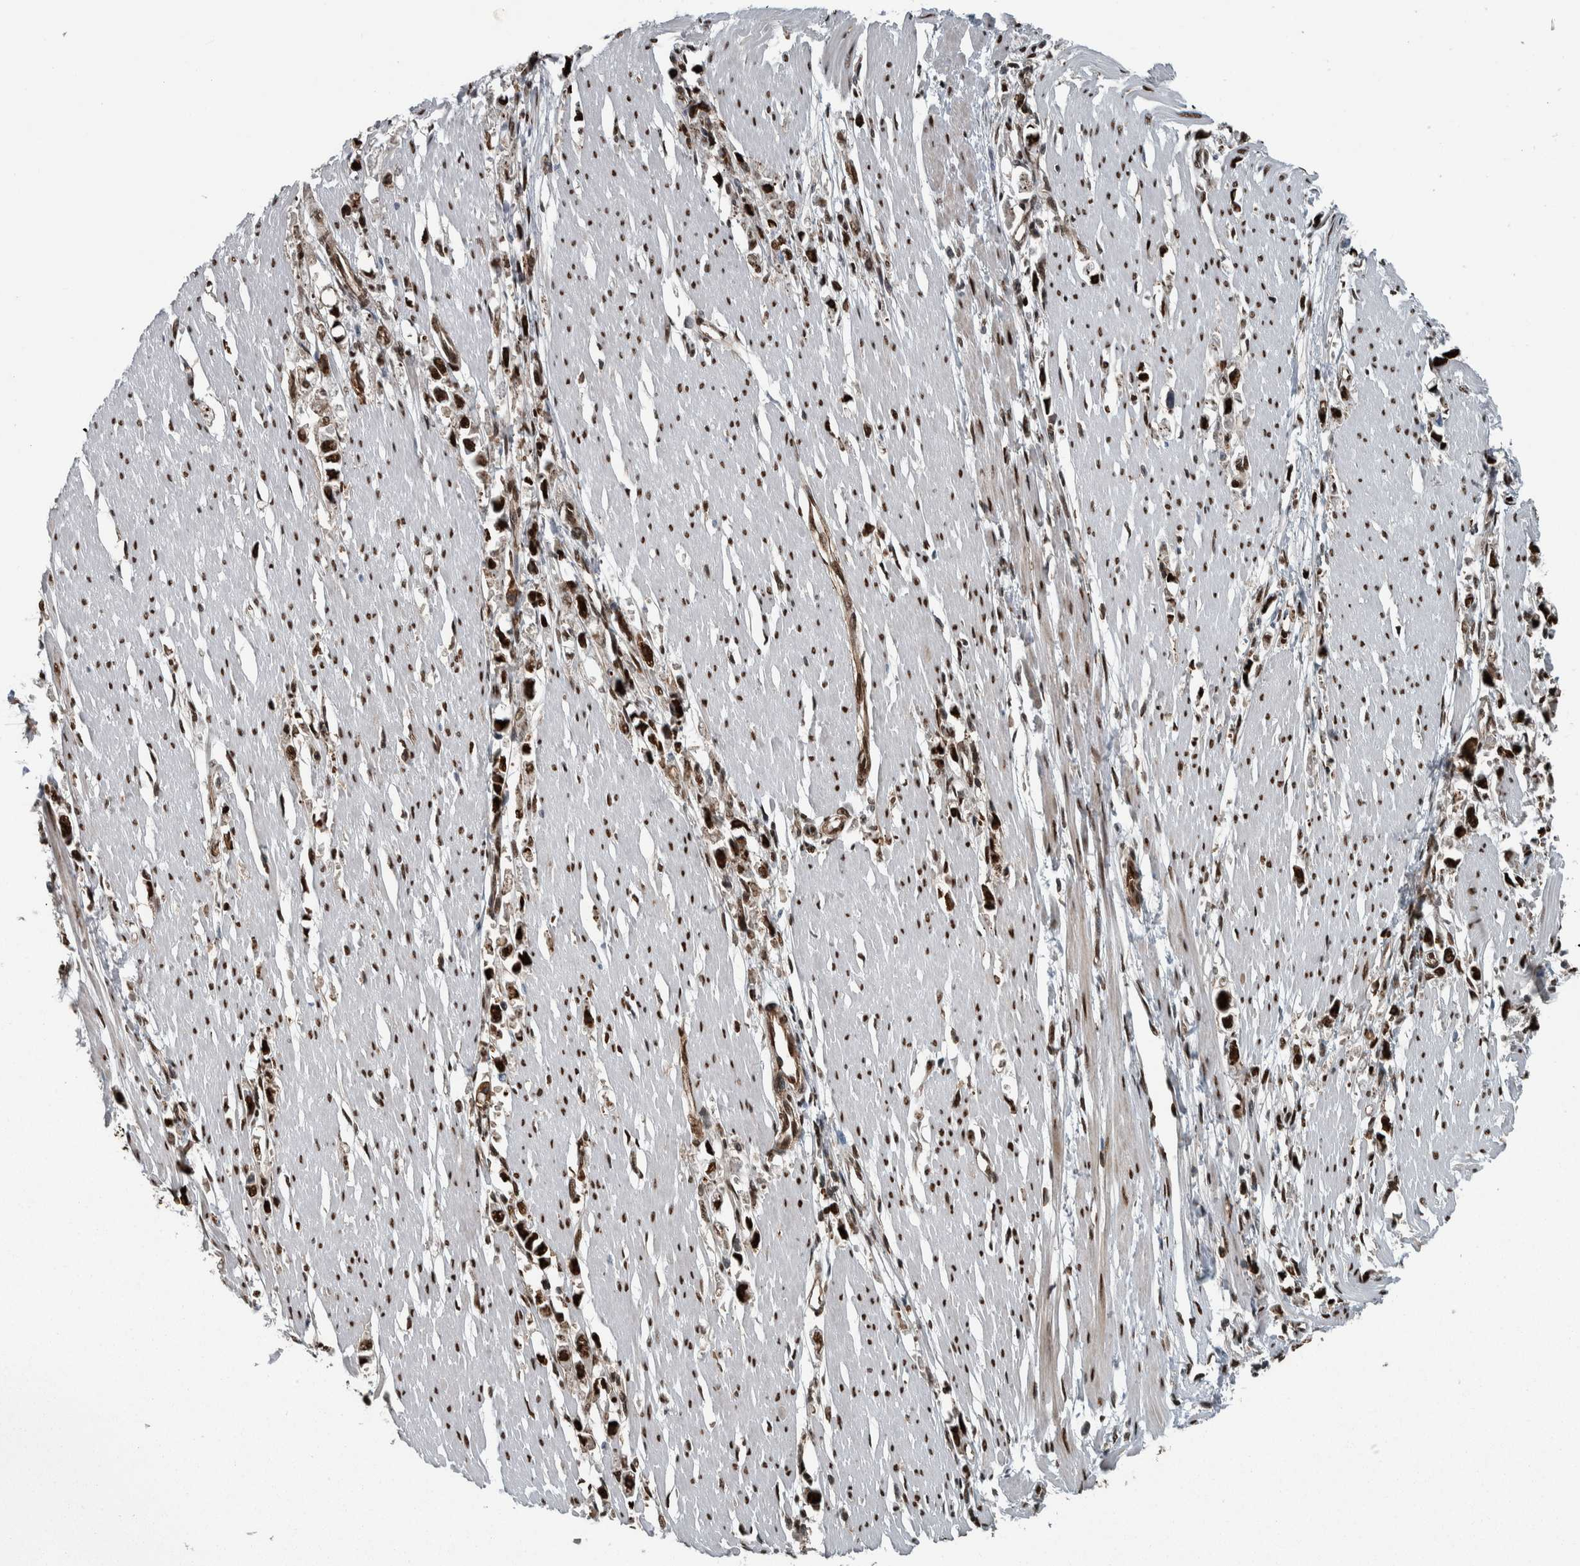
{"staining": {"intensity": "strong", "quantity": ">75%", "location": "nuclear"}, "tissue": "stomach cancer", "cell_type": "Tumor cells", "image_type": "cancer", "snomed": [{"axis": "morphology", "description": "Adenocarcinoma, NOS"}, {"axis": "topography", "description": "Stomach"}], "caption": "Strong nuclear positivity is seen in approximately >75% of tumor cells in adenocarcinoma (stomach).", "gene": "FAM135B", "patient": {"sex": "female", "age": 59}}